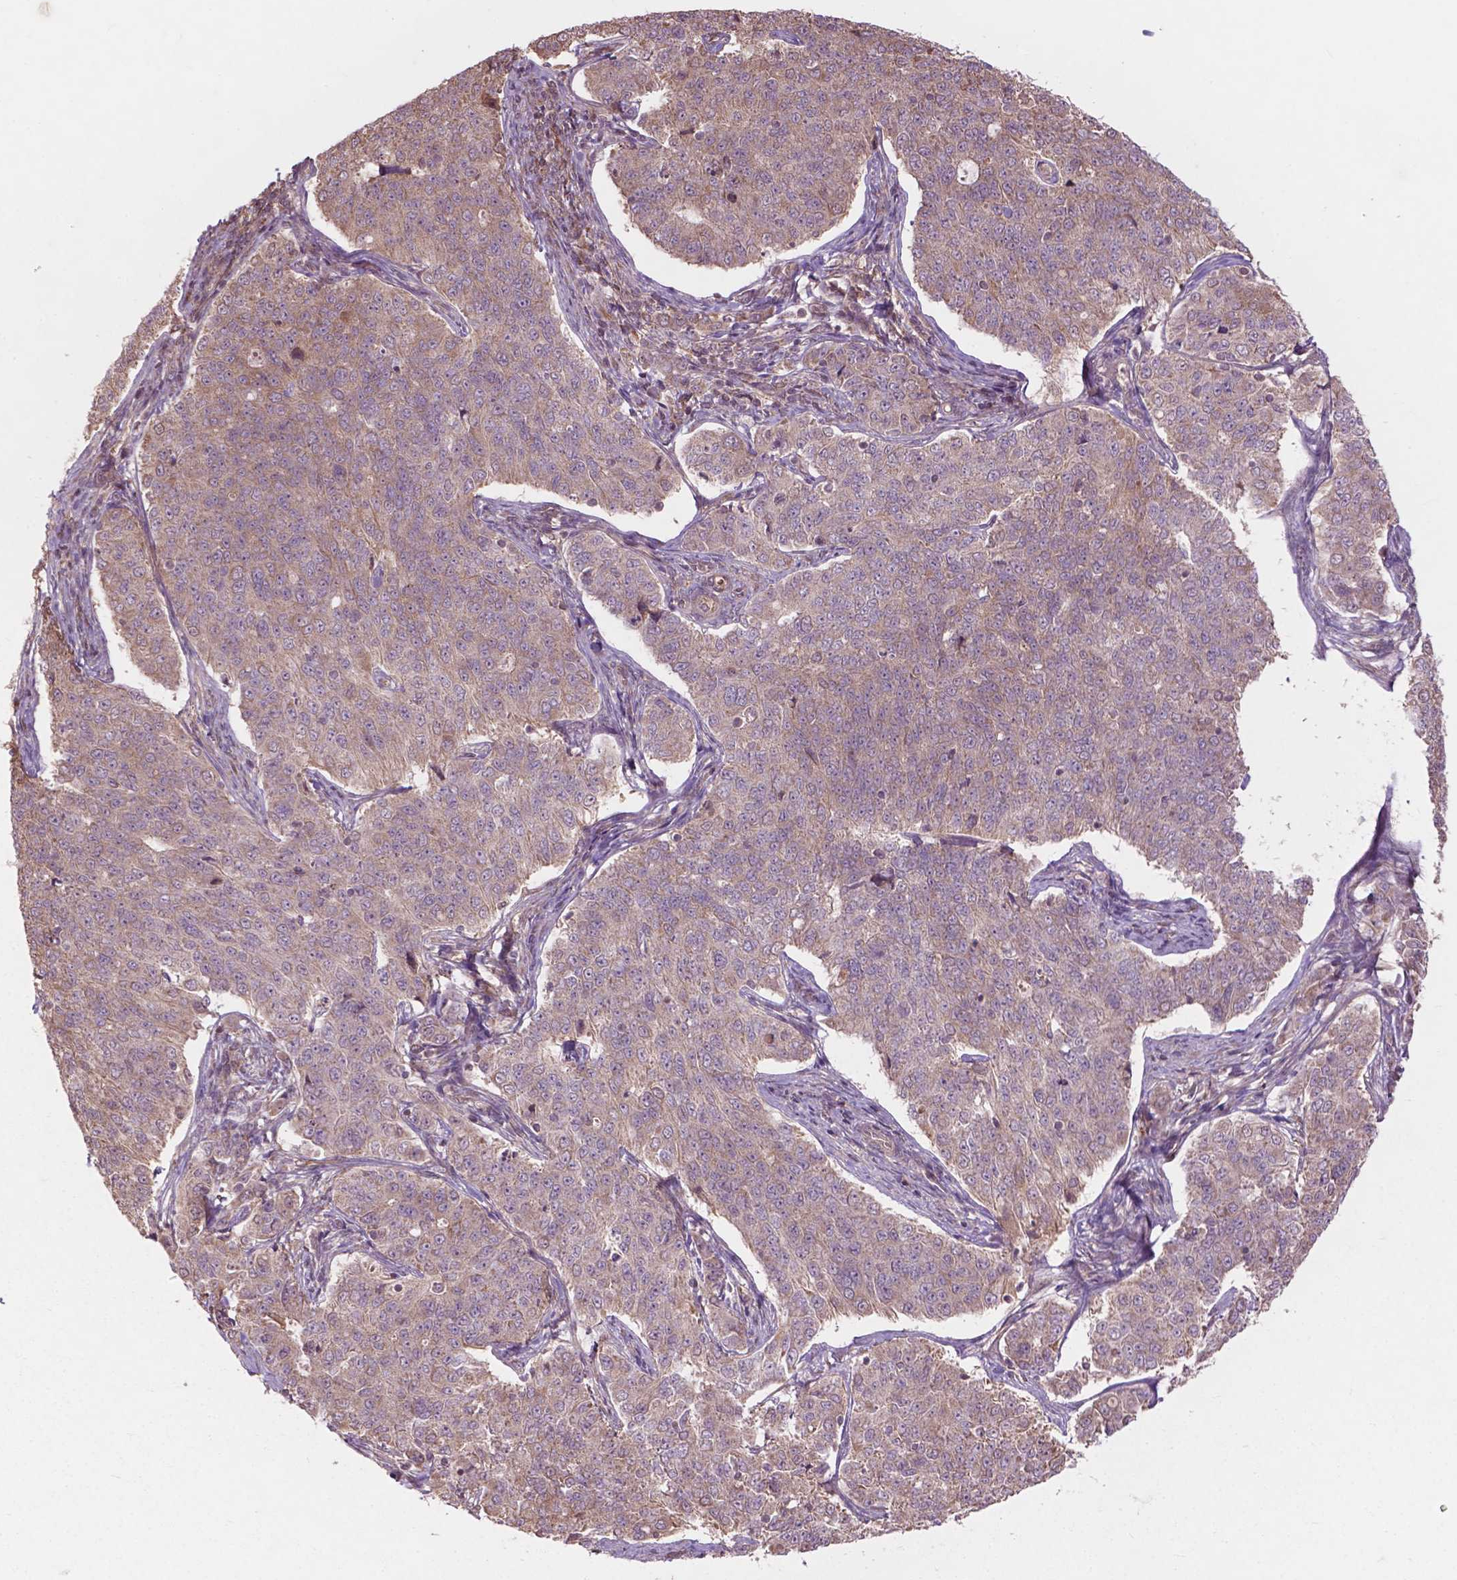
{"staining": {"intensity": "moderate", "quantity": "<25%", "location": "cytoplasmic/membranous"}, "tissue": "endometrial cancer", "cell_type": "Tumor cells", "image_type": "cancer", "snomed": [{"axis": "morphology", "description": "Adenocarcinoma, NOS"}, {"axis": "topography", "description": "Endometrium"}], "caption": "There is low levels of moderate cytoplasmic/membranous staining in tumor cells of endometrial adenocarcinoma, as demonstrated by immunohistochemical staining (brown color).", "gene": "CDC42BPA", "patient": {"sex": "female", "age": 43}}